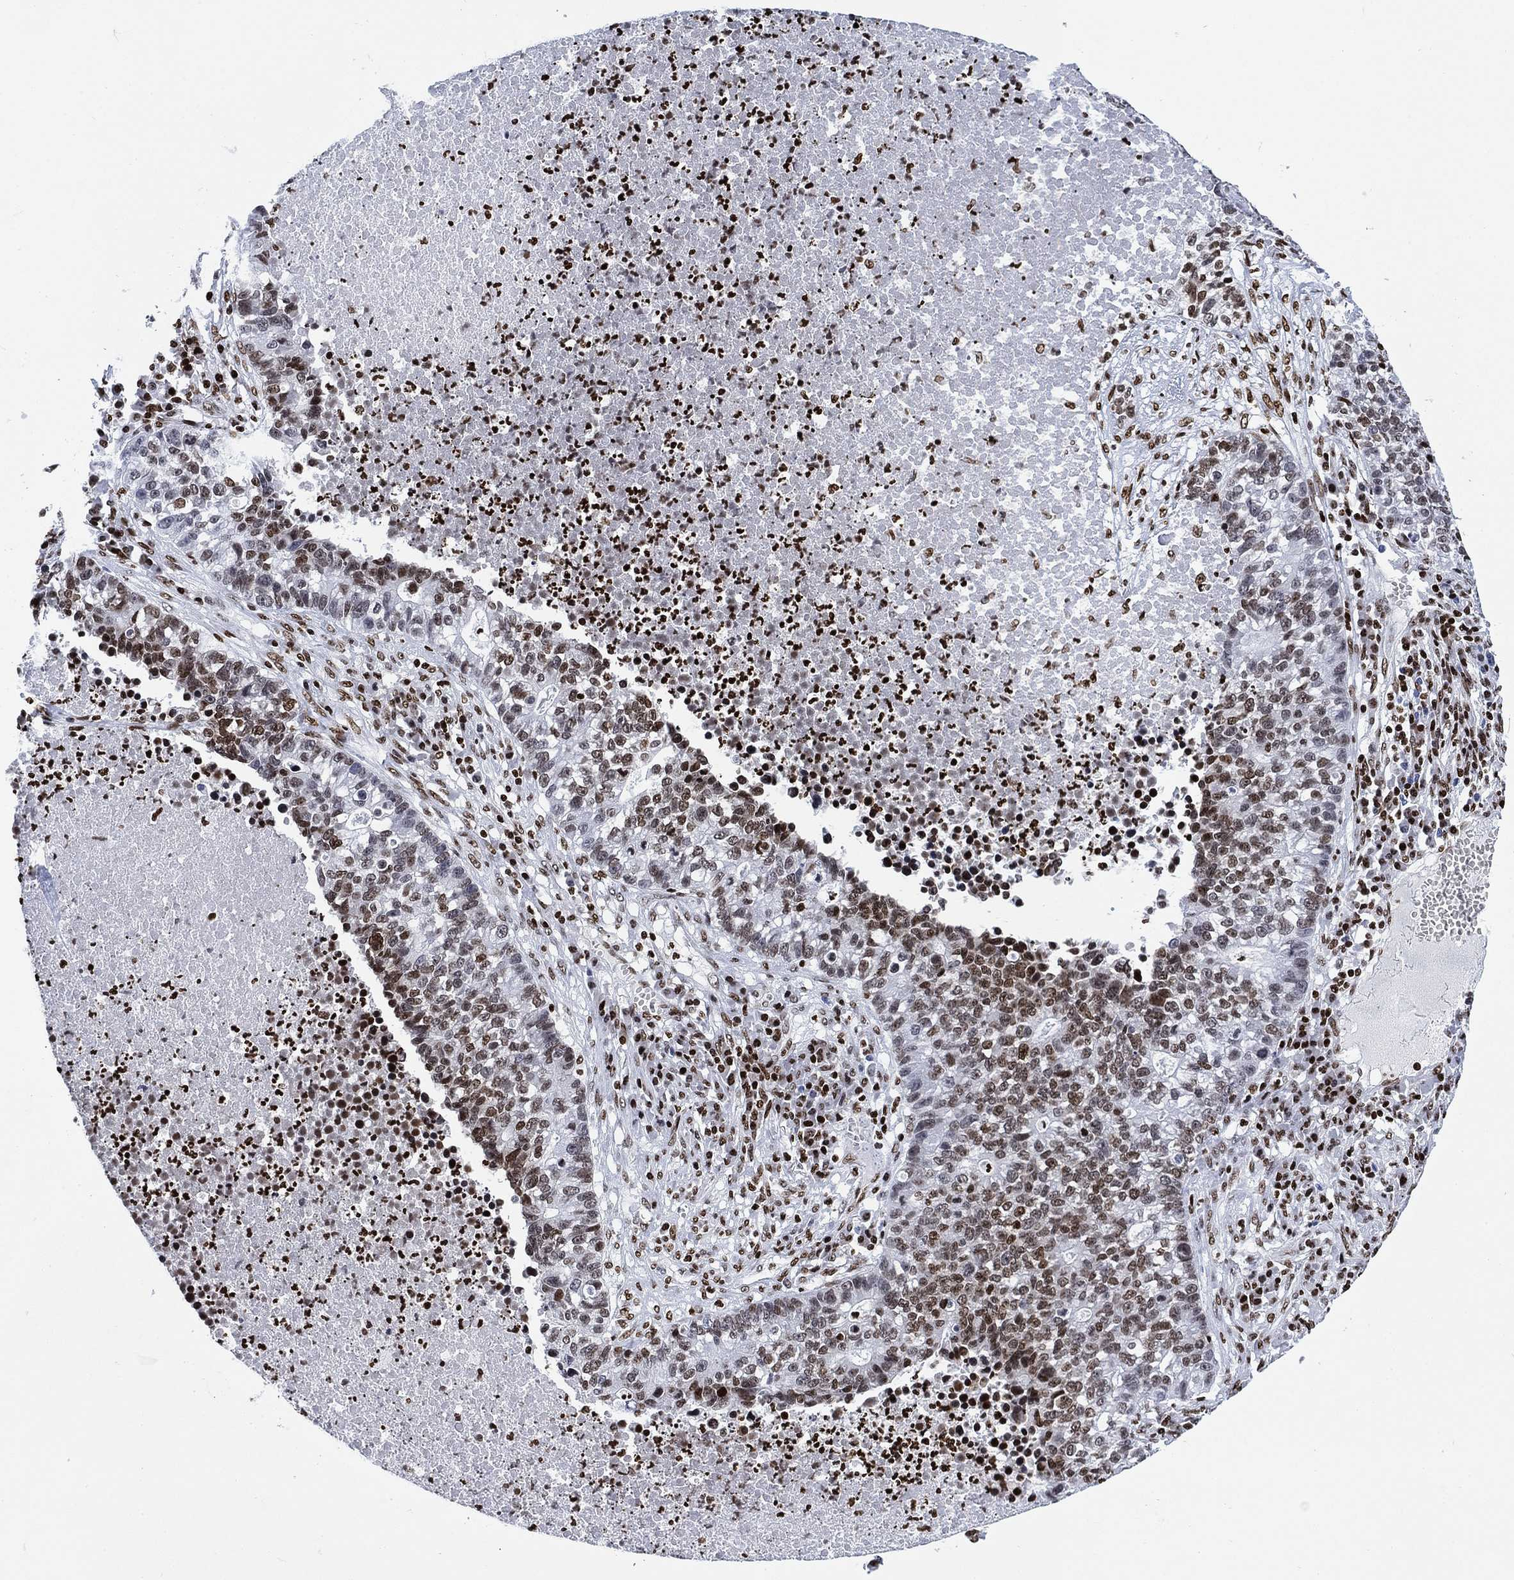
{"staining": {"intensity": "moderate", "quantity": "25%-75%", "location": "nuclear"}, "tissue": "lung cancer", "cell_type": "Tumor cells", "image_type": "cancer", "snomed": [{"axis": "morphology", "description": "Adenocarcinoma, NOS"}, {"axis": "topography", "description": "Lung"}], "caption": "This is an image of immunohistochemistry staining of lung adenocarcinoma, which shows moderate positivity in the nuclear of tumor cells.", "gene": "H1-10", "patient": {"sex": "male", "age": 57}}